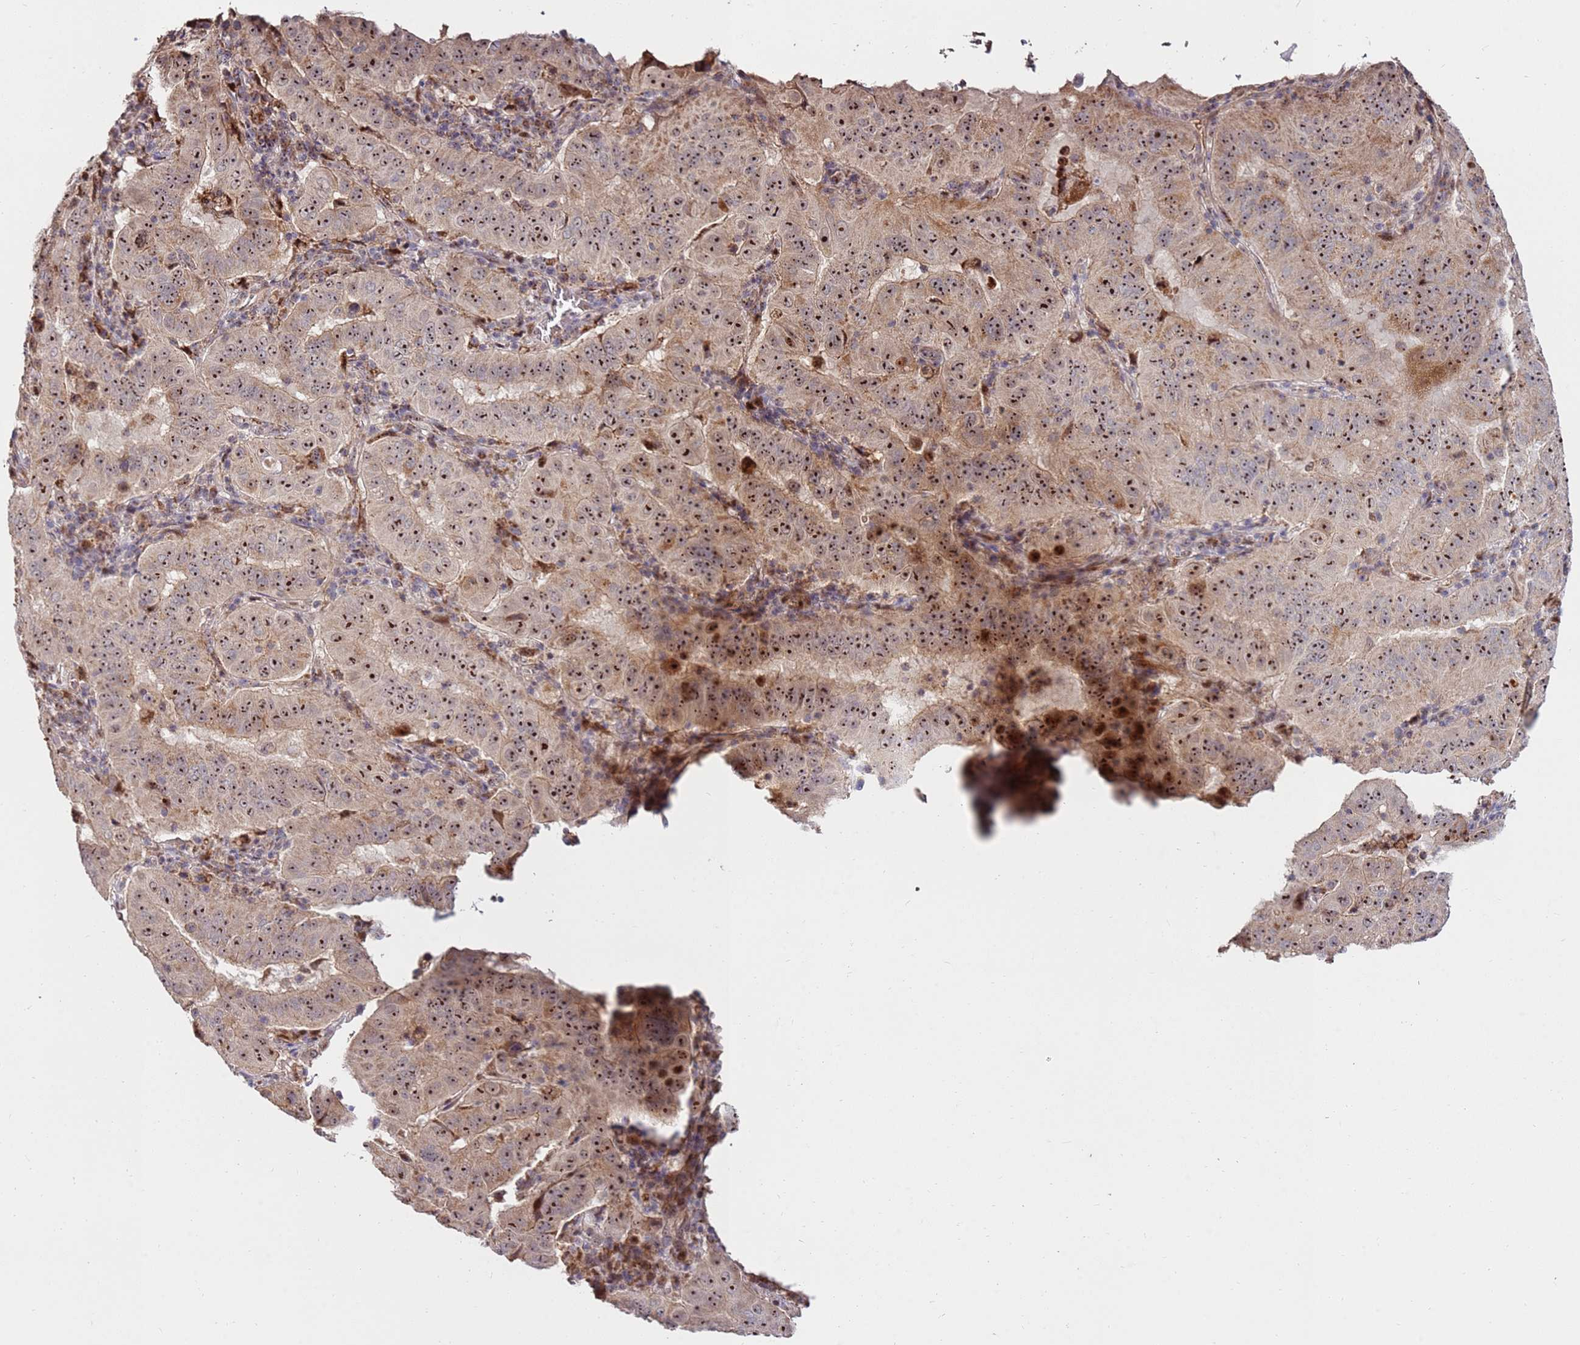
{"staining": {"intensity": "strong", "quantity": ">75%", "location": "nuclear"}, "tissue": "pancreatic cancer", "cell_type": "Tumor cells", "image_type": "cancer", "snomed": [{"axis": "morphology", "description": "Adenocarcinoma, NOS"}, {"axis": "topography", "description": "Pancreas"}], "caption": "A photomicrograph of adenocarcinoma (pancreatic) stained for a protein displays strong nuclear brown staining in tumor cells.", "gene": "KIF25", "patient": {"sex": "male", "age": 63}}